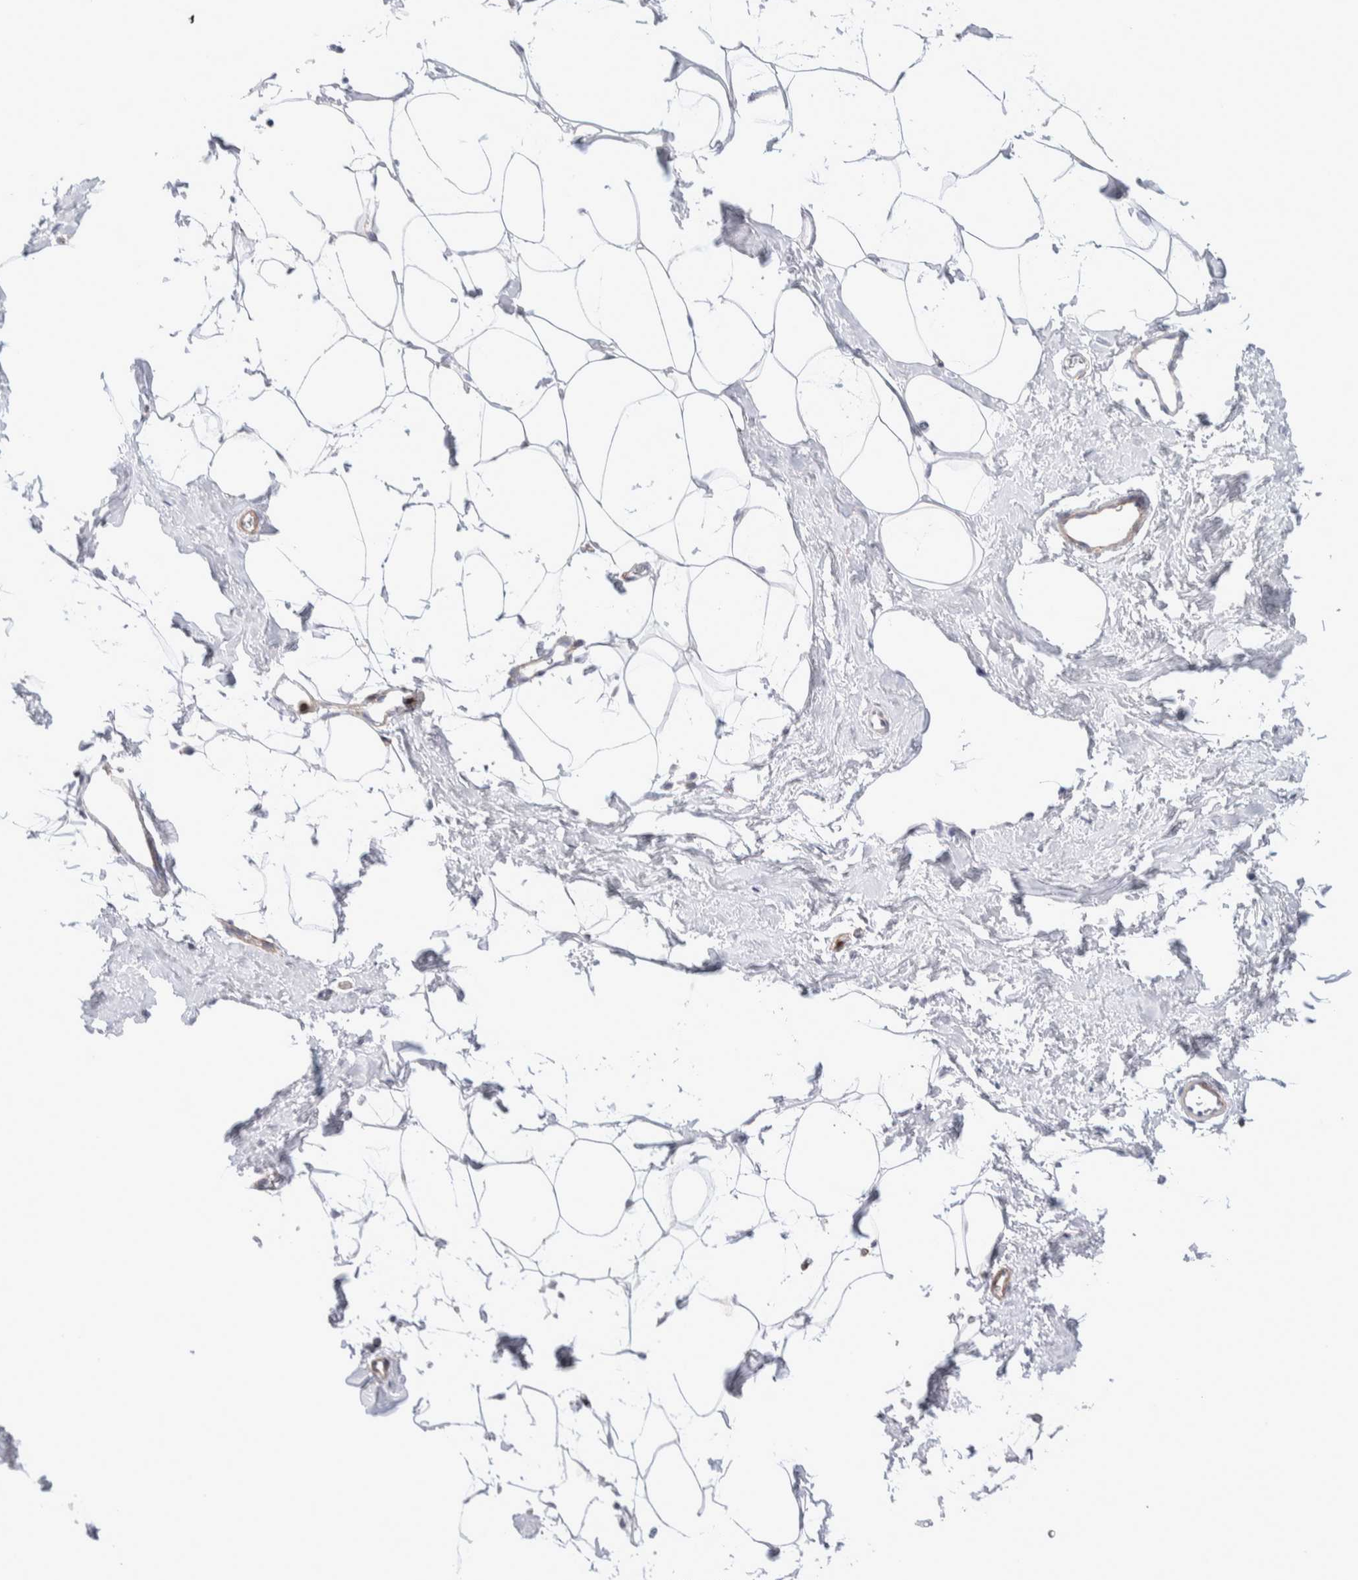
{"staining": {"intensity": "negative", "quantity": "none", "location": "none"}, "tissue": "adipose tissue", "cell_type": "Adipocytes", "image_type": "normal", "snomed": [{"axis": "morphology", "description": "Normal tissue, NOS"}, {"axis": "morphology", "description": "Fibrosis, NOS"}, {"axis": "topography", "description": "Breast"}, {"axis": "topography", "description": "Adipose tissue"}], "caption": "Immunohistochemistry histopathology image of normal human adipose tissue stained for a protein (brown), which shows no staining in adipocytes. (DAB (3,3'-diaminobenzidine) immunohistochemistry (IHC), high magnification).", "gene": "SEPTIN4", "patient": {"sex": "female", "age": 39}}